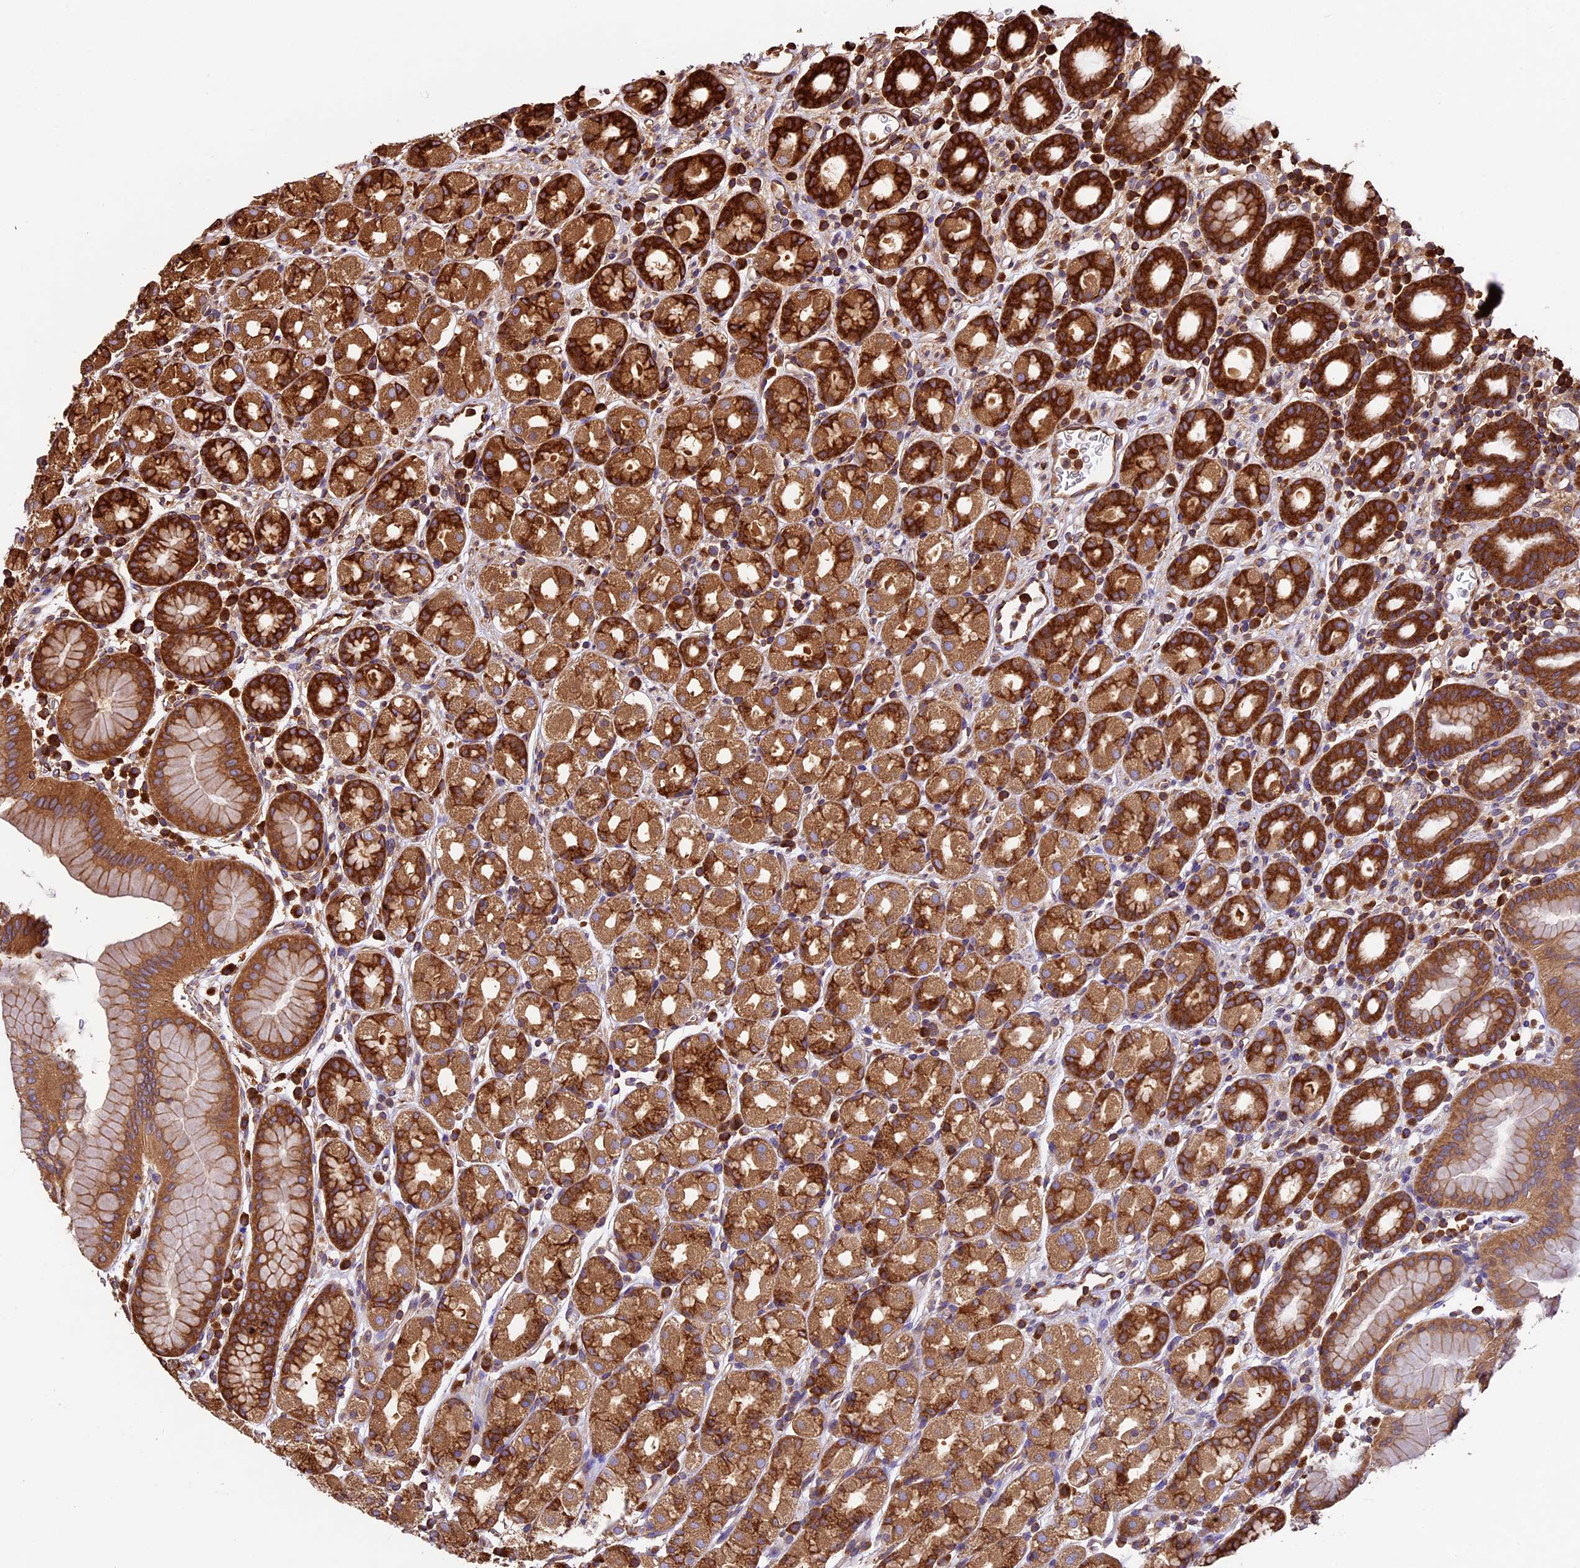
{"staining": {"intensity": "strong", "quantity": ">75%", "location": "cytoplasmic/membranous"}, "tissue": "stomach", "cell_type": "Glandular cells", "image_type": "normal", "snomed": [{"axis": "morphology", "description": "Normal tissue, NOS"}, {"axis": "topography", "description": "Stomach, upper"}, {"axis": "topography", "description": "Stomach, lower"}, {"axis": "topography", "description": "Small intestine"}], "caption": "Immunohistochemical staining of benign stomach exhibits strong cytoplasmic/membranous protein positivity in about >75% of glandular cells. Nuclei are stained in blue.", "gene": "KARS1", "patient": {"sex": "male", "age": 68}}